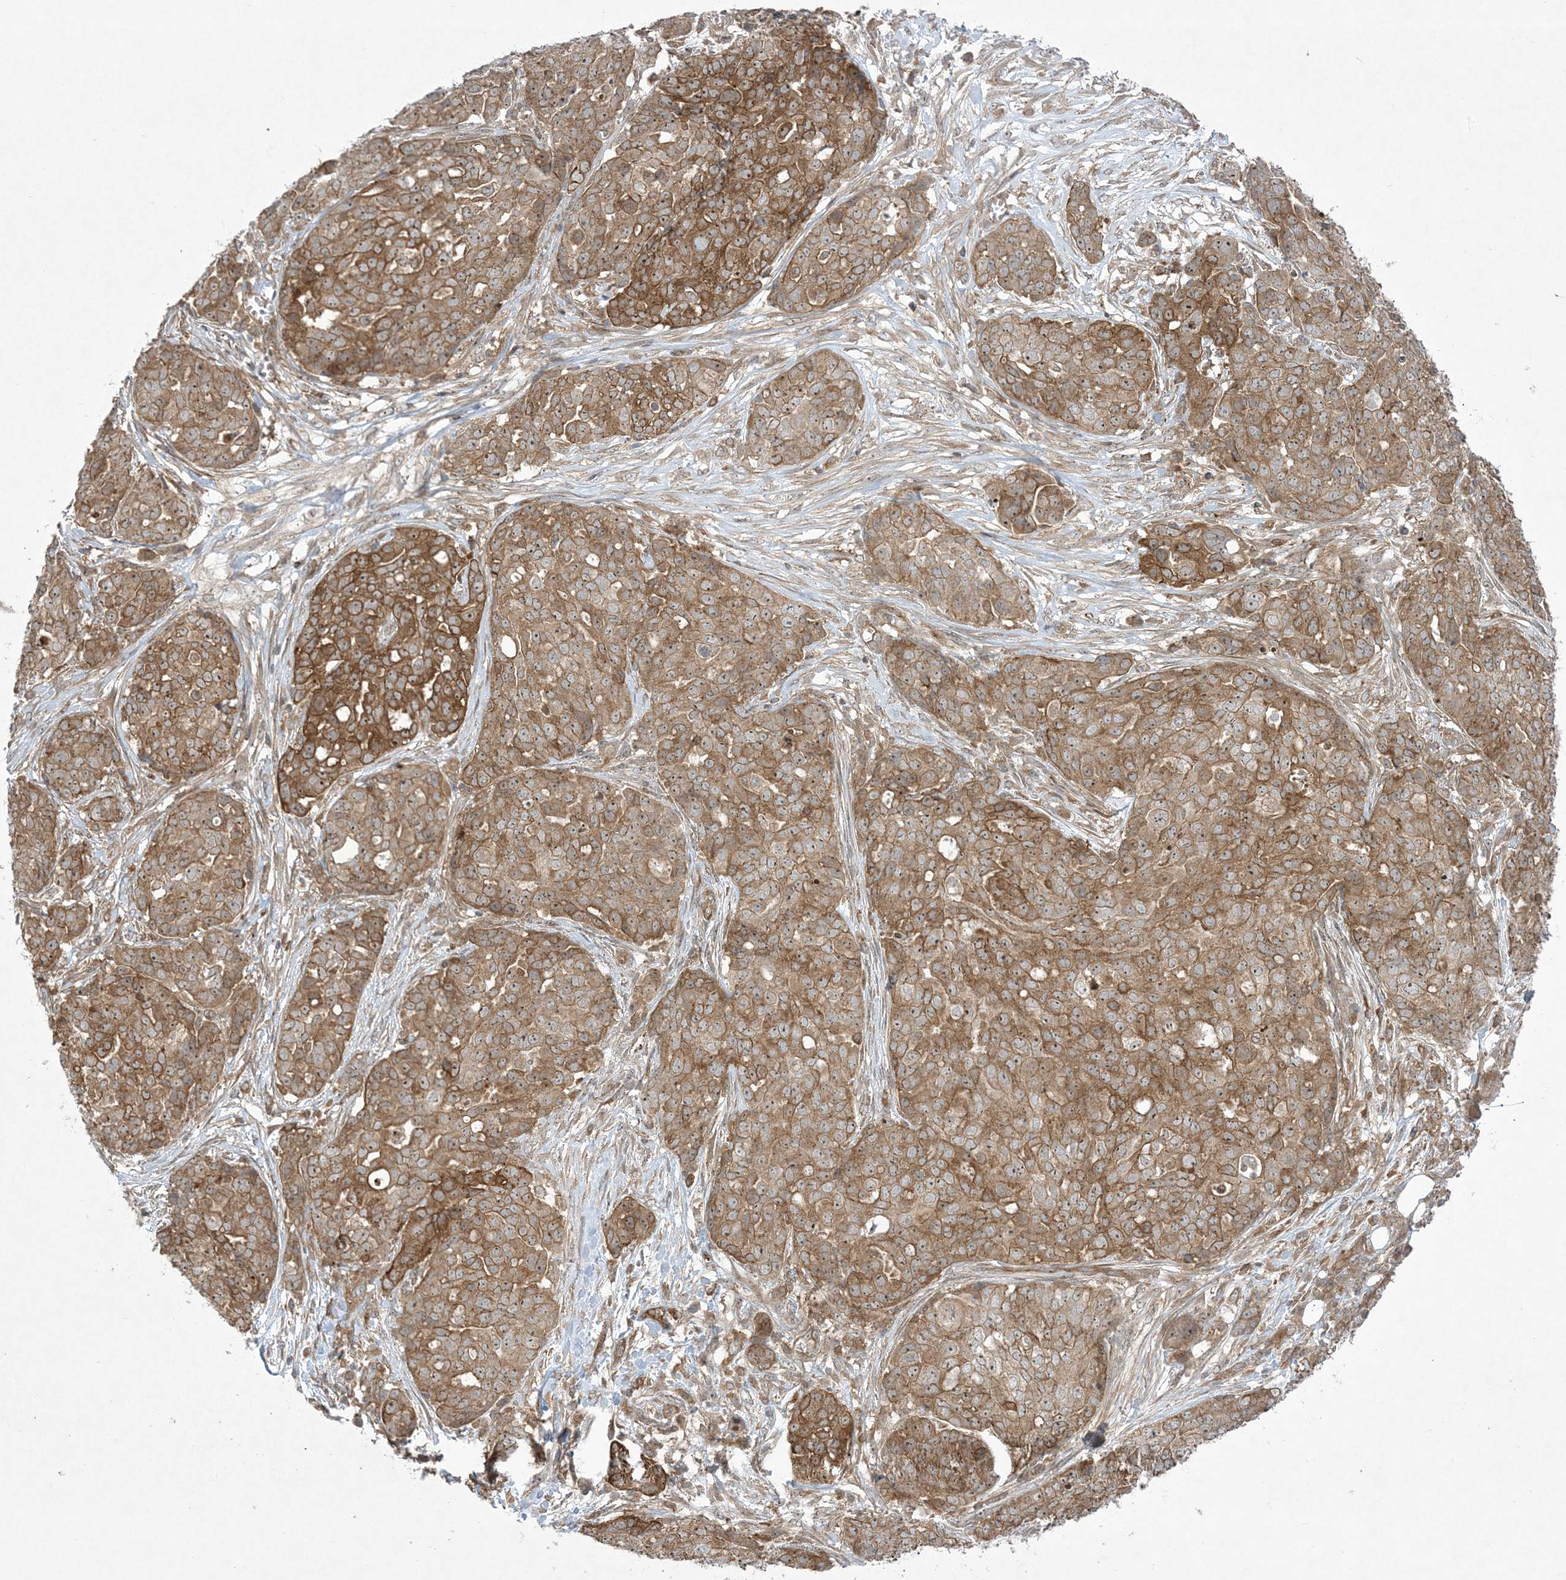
{"staining": {"intensity": "moderate", "quantity": ">75%", "location": "cytoplasmic/membranous,nuclear"}, "tissue": "ovarian cancer", "cell_type": "Tumor cells", "image_type": "cancer", "snomed": [{"axis": "morphology", "description": "Cystadenocarcinoma, serous, NOS"}, {"axis": "topography", "description": "Soft tissue"}, {"axis": "topography", "description": "Ovary"}], "caption": "An IHC histopathology image of neoplastic tissue is shown. Protein staining in brown highlights moderate cytoplasmic/membranous and nuclear positivity in ovarian cancer within tumor cells.", "gene": "SOGA3", "patient": {"sex": "female", "age": 57}}